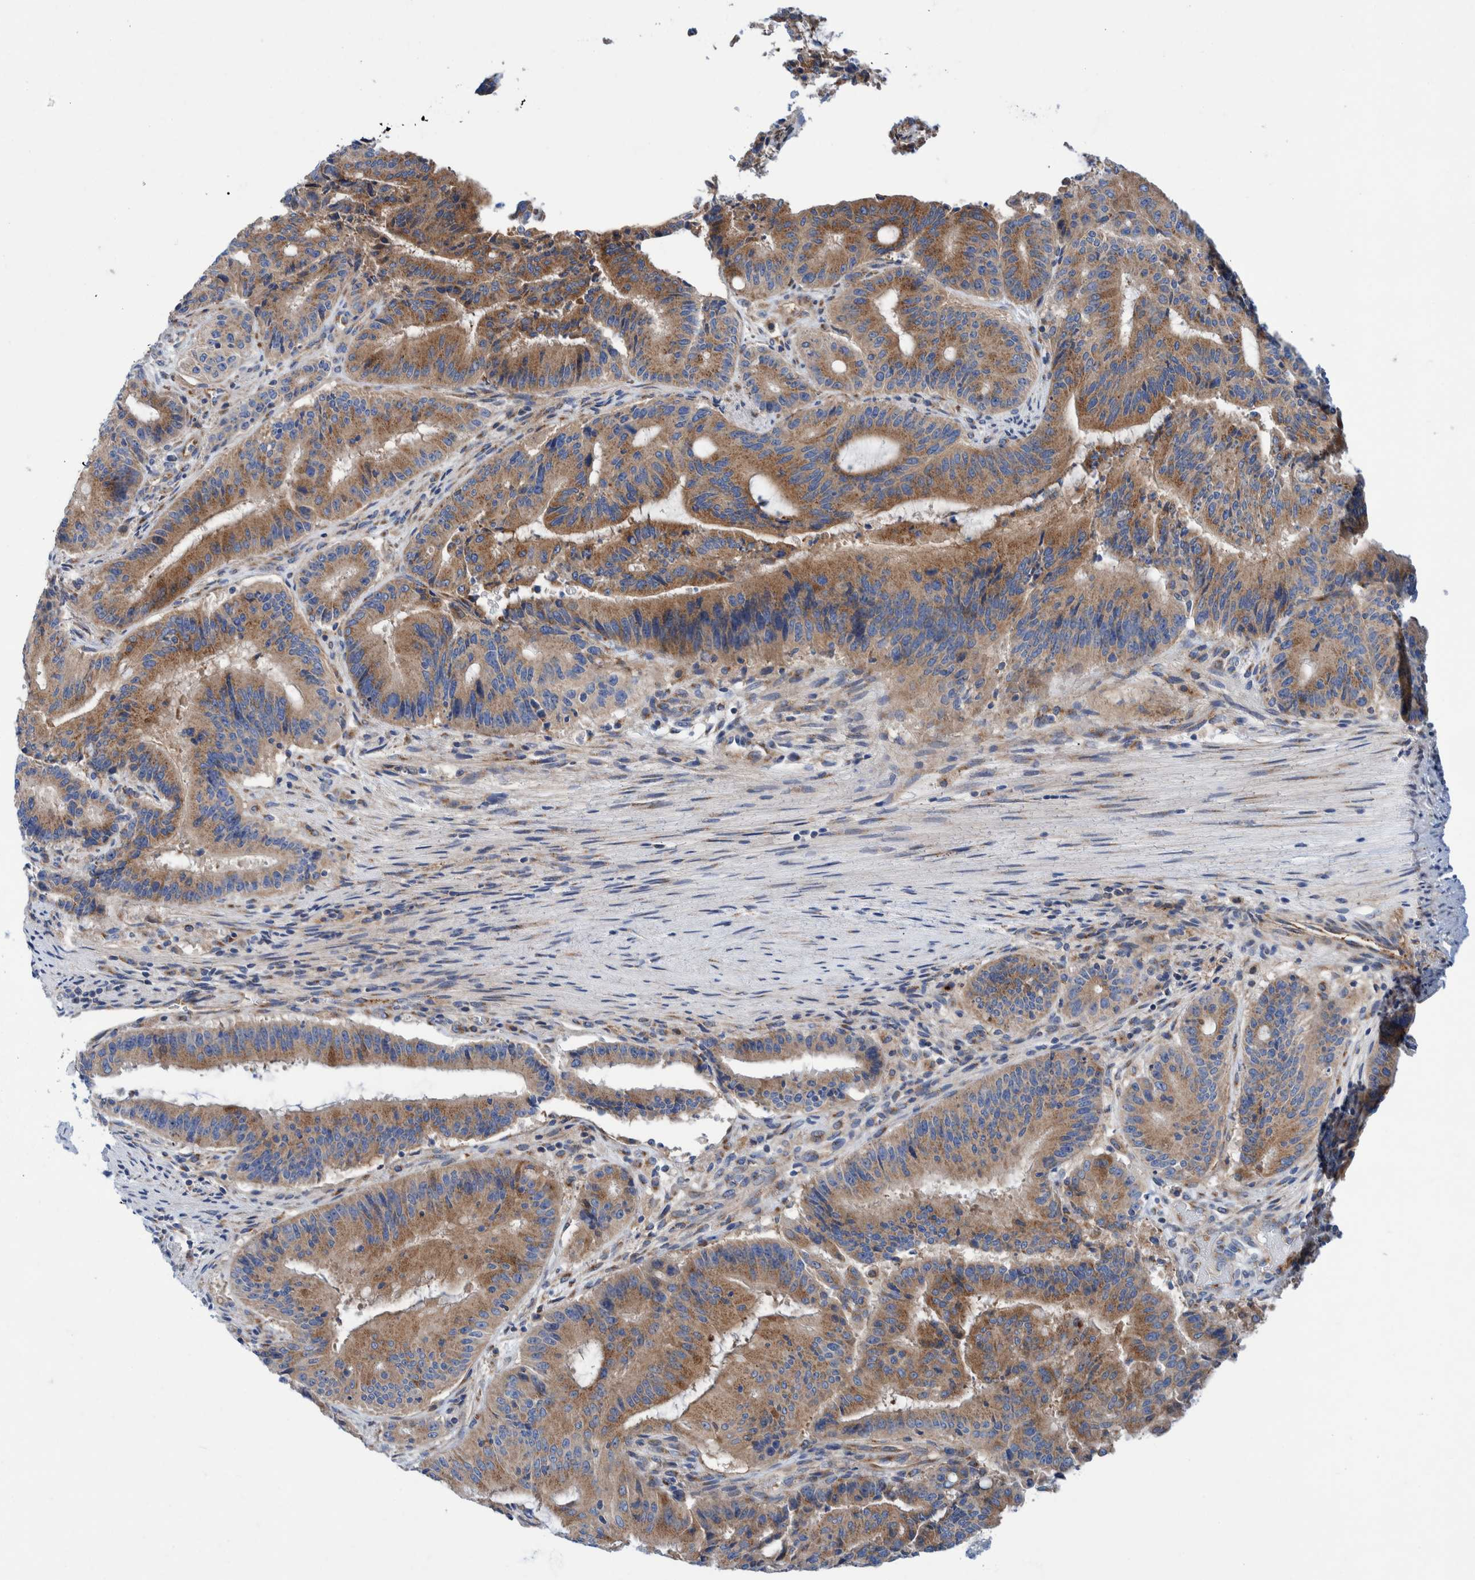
{"staining": {"intensity": "moderate", "quantity": ">75%", "location": "cytoplasmic/membranous"}, "tissue": "liver cancer", "cell_type": "Tumor cells", "image_type": "cancer", "snomed": [{"axis": "morphology", "description": "Normal tissue, NOS"}, {"axis": "morphology", "description": "Cholangiocarcinoma"}, {"axis": "topography", "description": "Liver"}, {"axis": "topography", "description": "Peripheral nerve tissue"}], "caption": "This is an image of IHC staining of cholangiocarcinoma (liver), which shows moderate positivity in the cytoplasmic/membranous of tumor cells.", "gene": "TRIM58", "patient": {"sex": "female", "age": 73}}